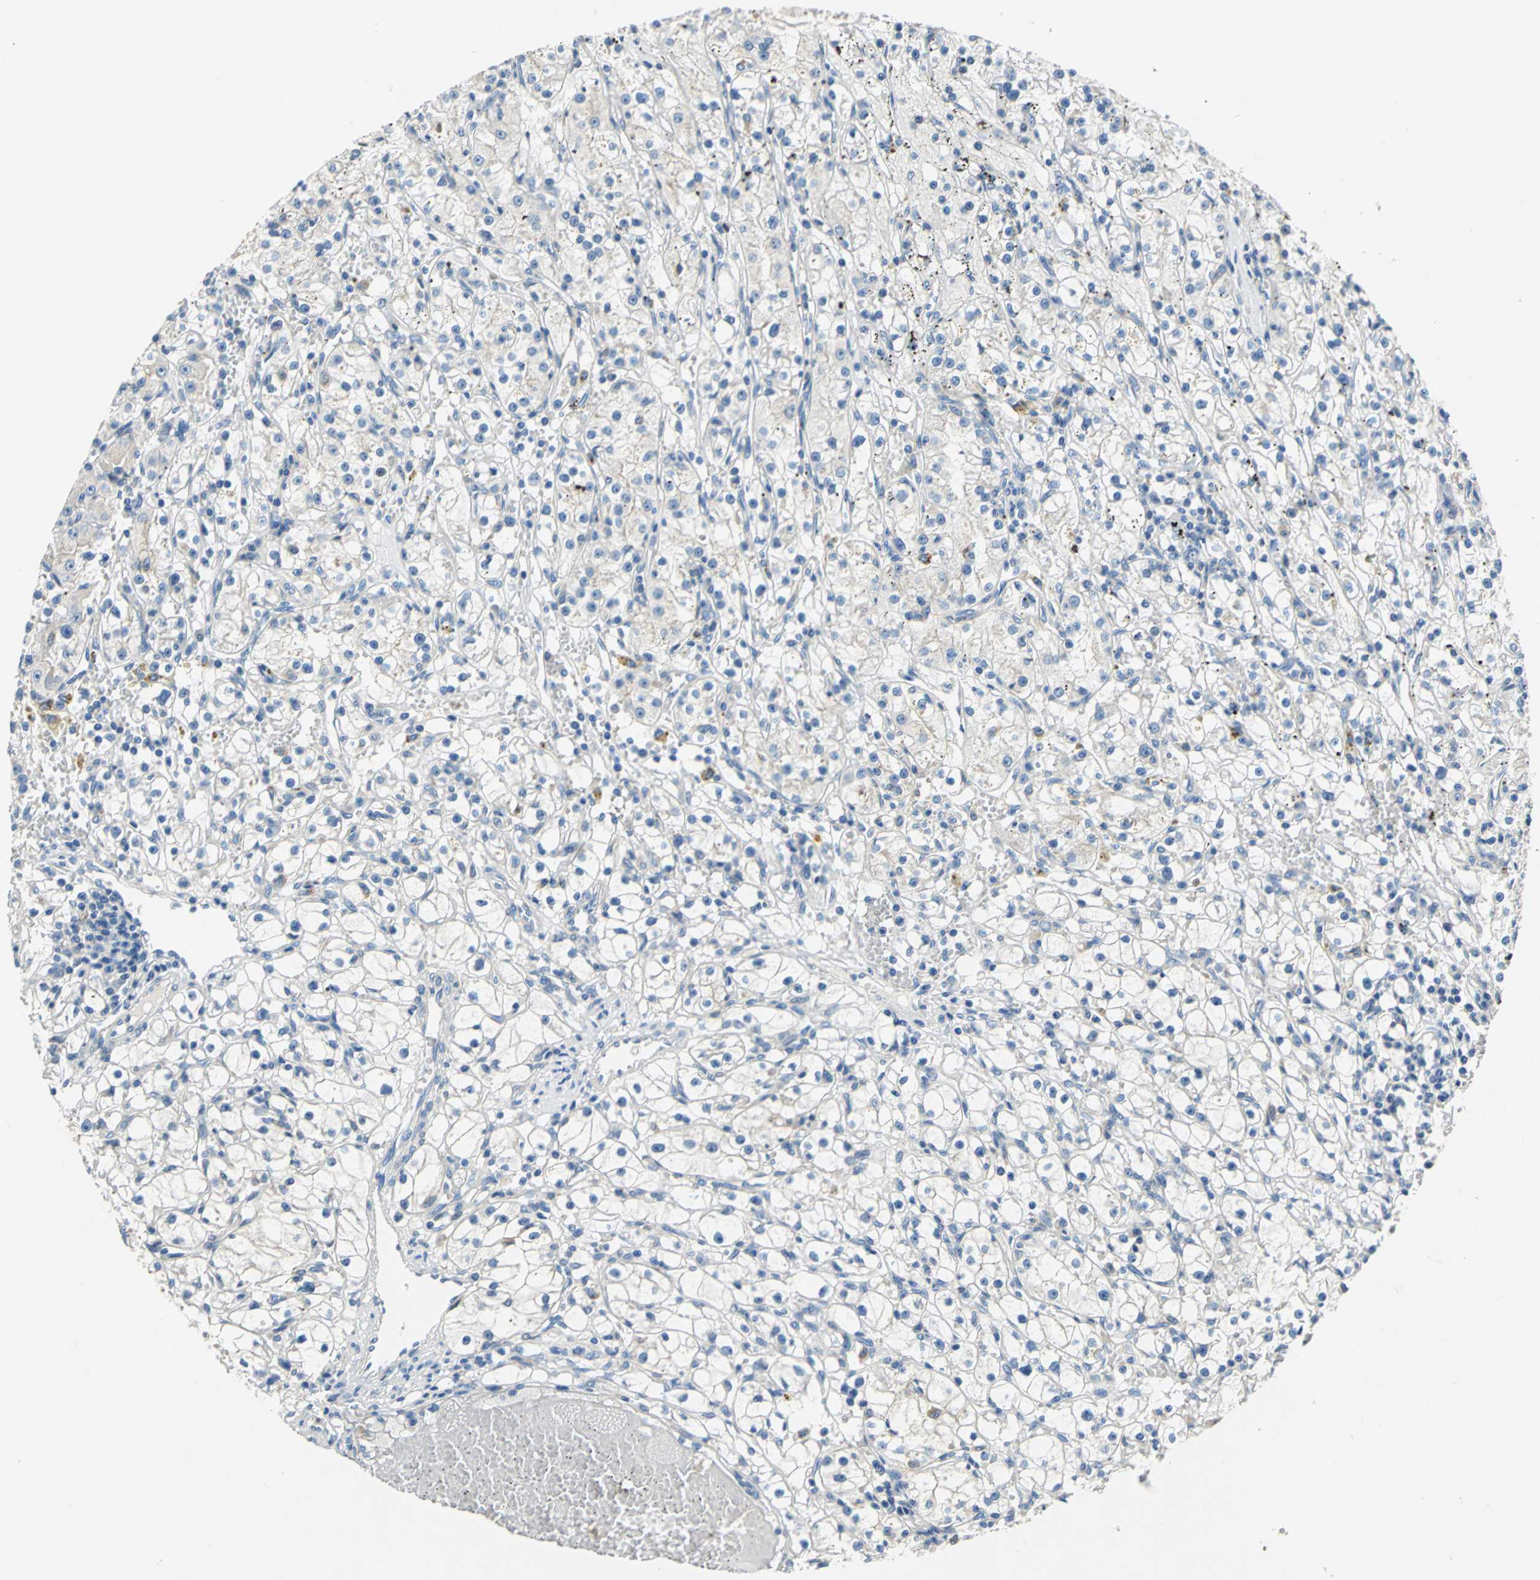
{"staining": {"intensity": "weak", "quantity": ">75%", "location": "cytoplasmic/membranous"}, "tissue": "renal cancer", "cell_type": "Tumor cells", "image_type": "cancer", "snomed": [{"axis": "morphology", "description": "Adenocarcinoma, NOS"}, {"axis": "topography", "description": "Kidney"}], "caption": "Renal adenocarcinoma stained with a brown dye exhibits weak cytoplasmic/membranous positive staining in about >75% of tumor cells.", "gene": "RASD2", "patient": {"sex": "male", "age": 56}}